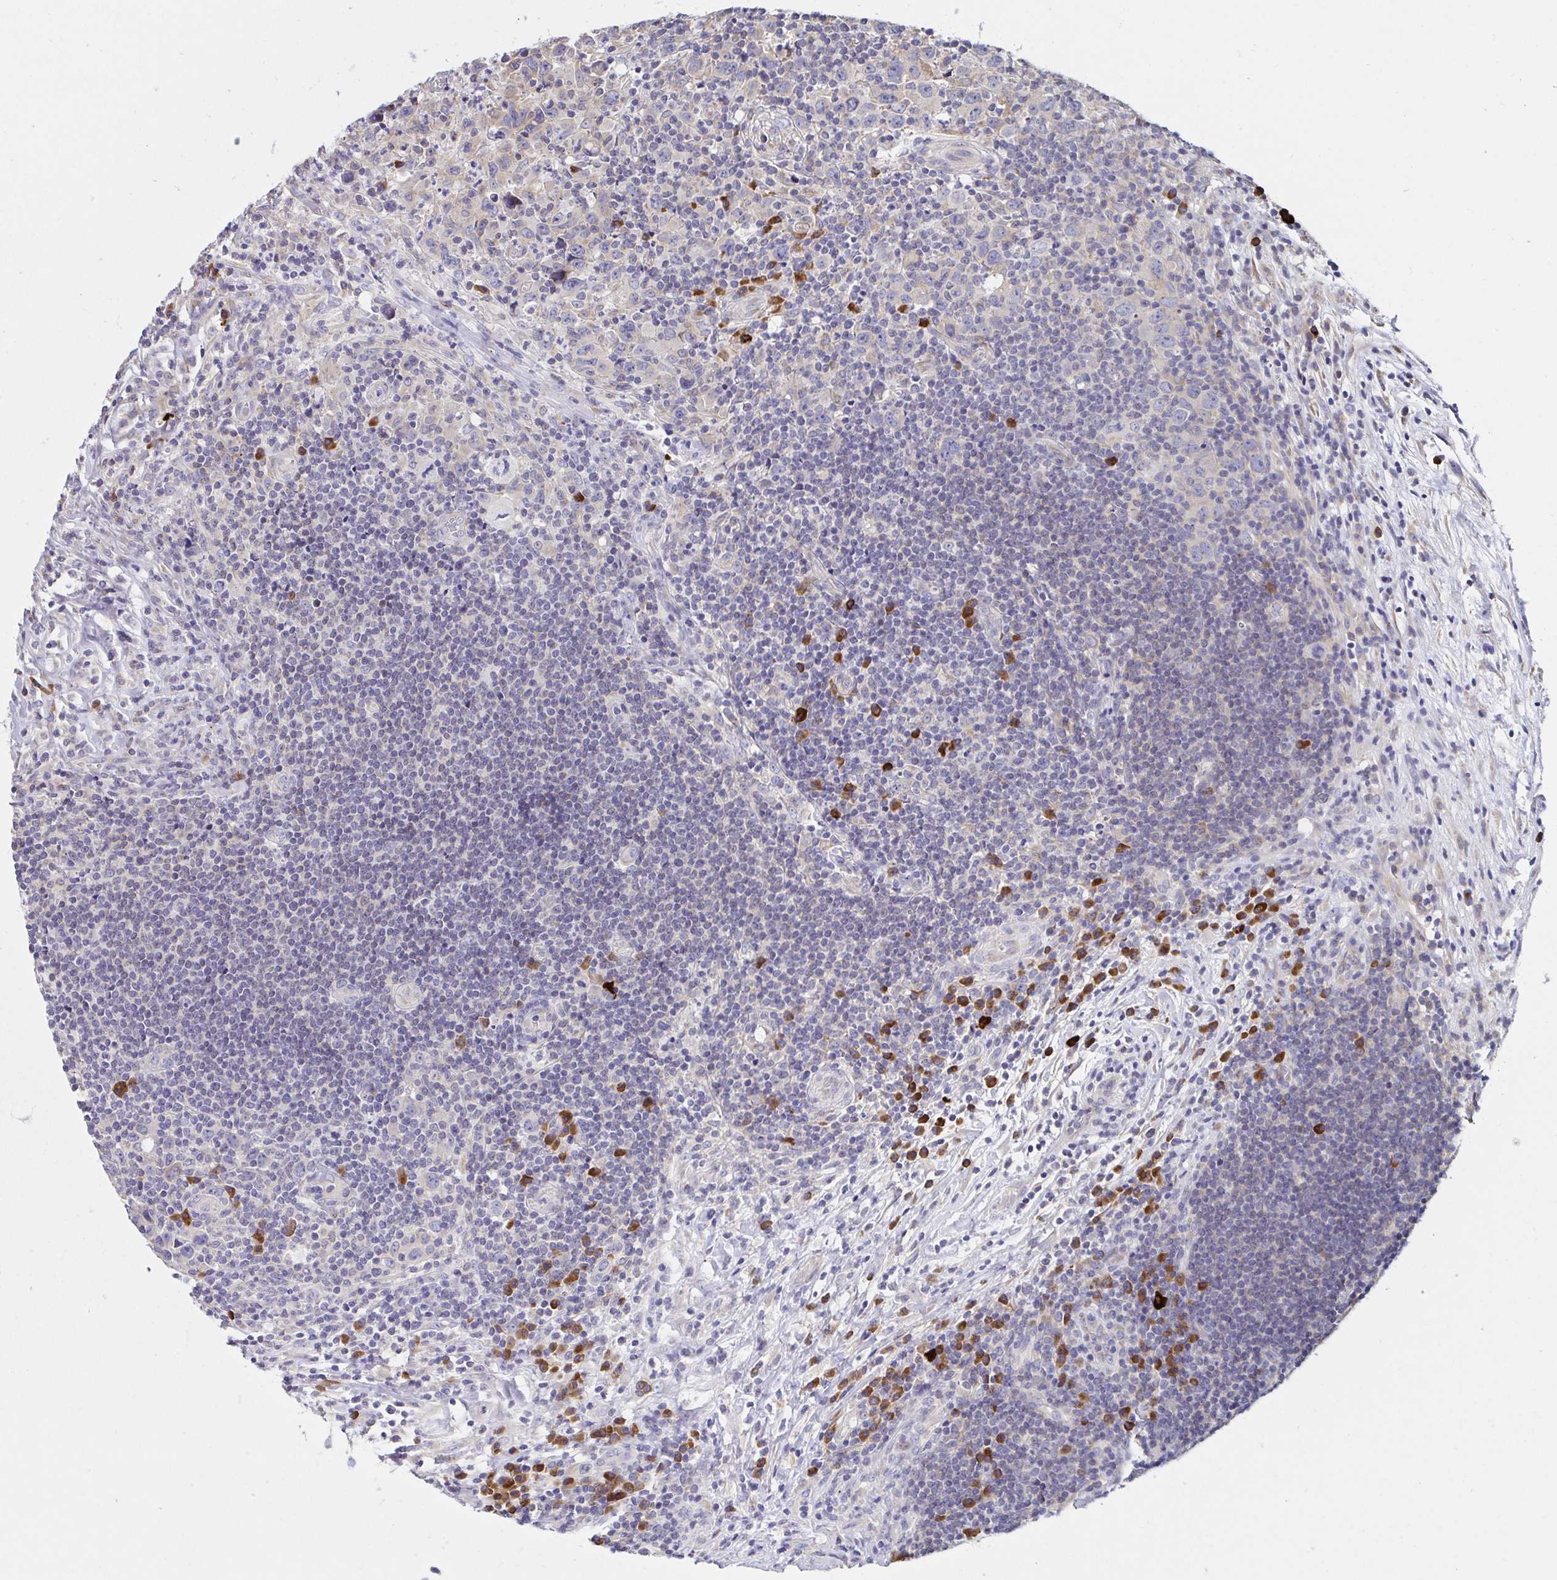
{"staining": {"intensity": "weak", "quantity": "<25%", "location": "cytoplasmic/membranous"}, "tissue": "lymphoma", "cell_type": "Tumor cells", "image_type": "cancer", "snomed": [{"axis": "morphology", "description": "Hodgkin's disease, NOS"}, {"axis": "topography", "description": "Lymph node"}], "caption": "Tumor cells show no significant expression in Hodgkin's disease.", "gene": "VSIG2", "patient": {"sex": "female", "age": 18}}